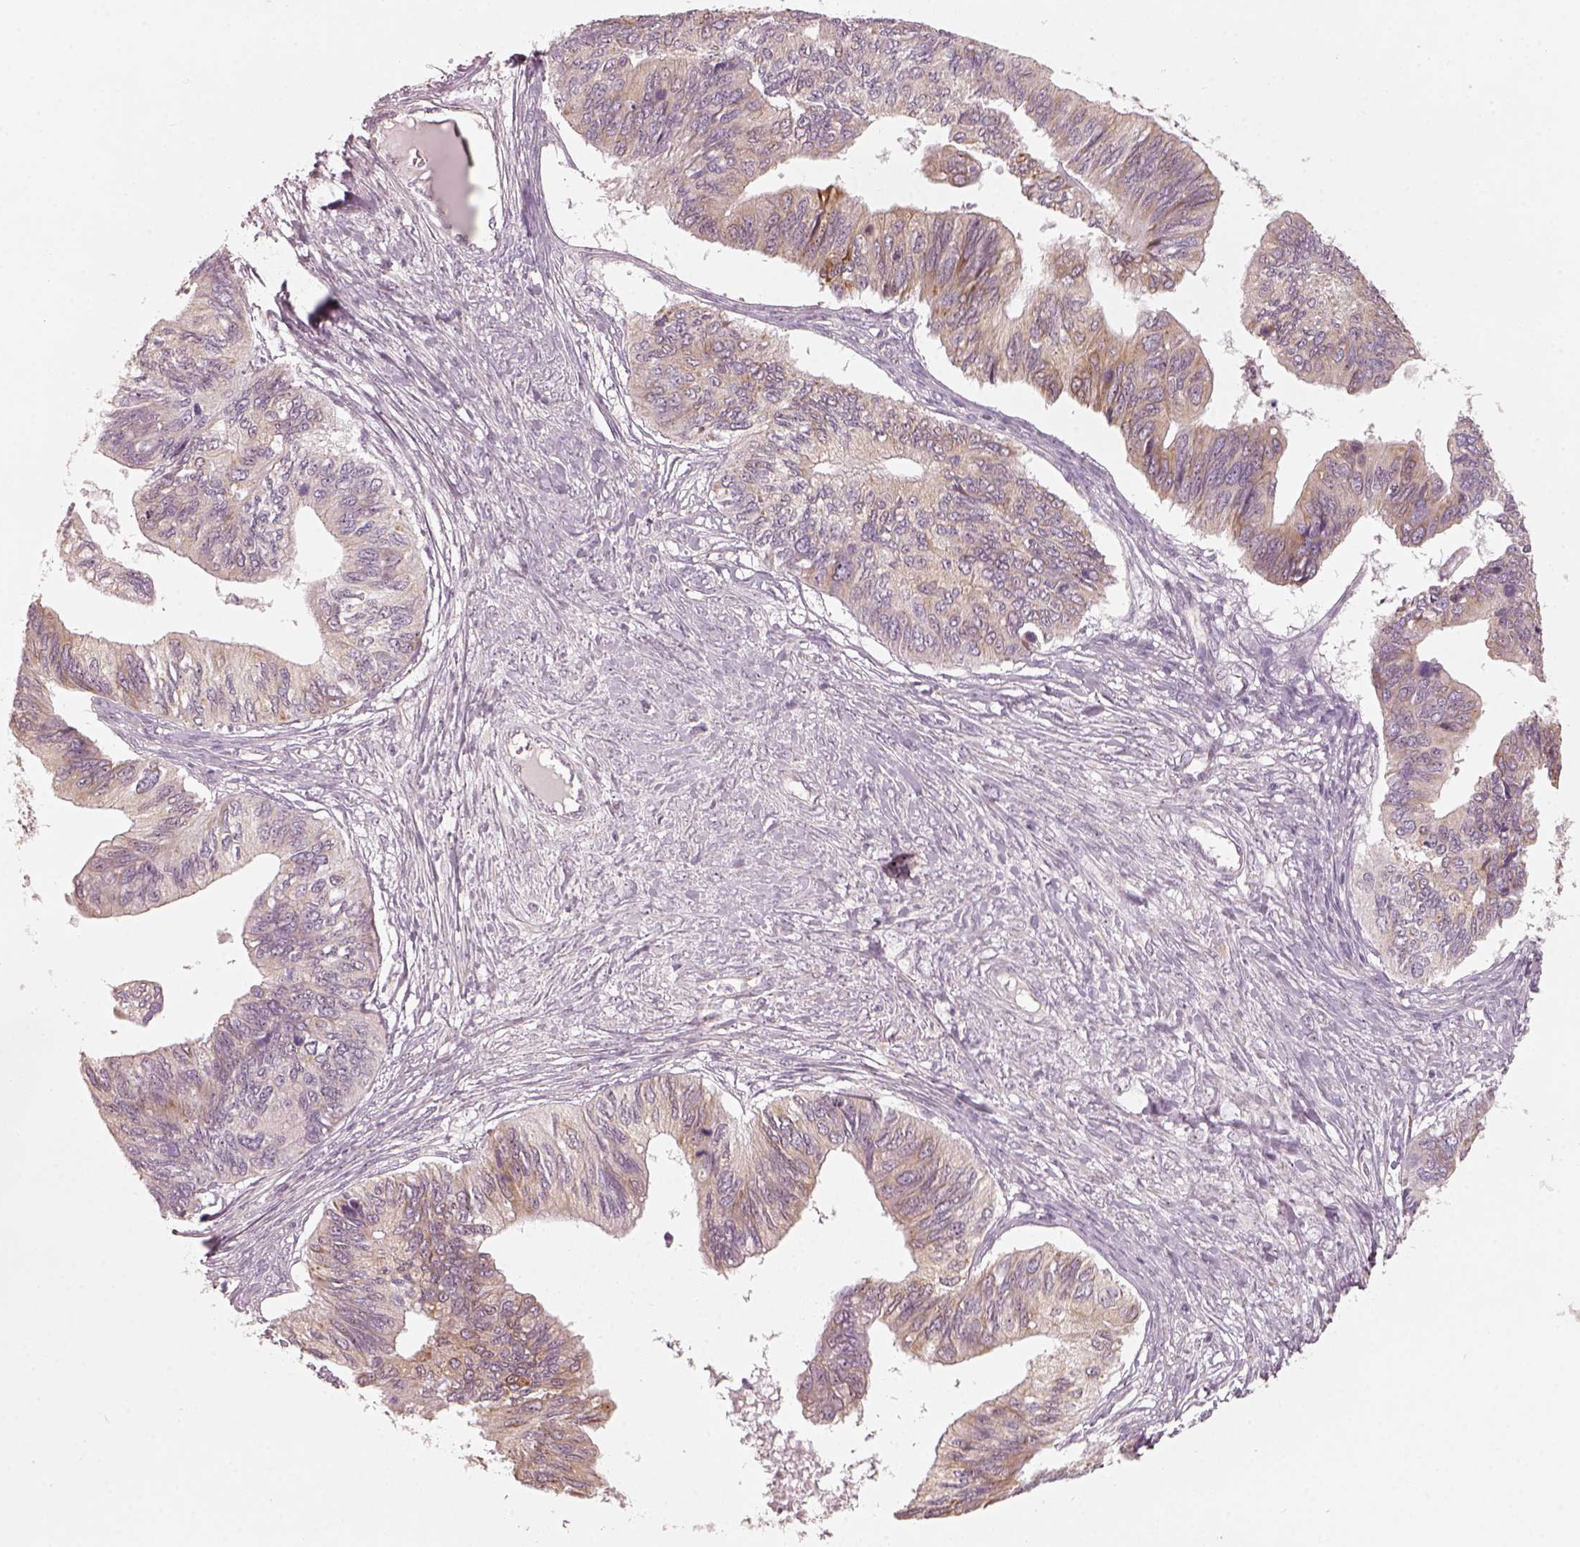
{"staining": {"intensity": "weak", "quantity": ">75%", "location": "cytoplasmic/membranous"}, "tissue": "ovarian cancer", "cell_type": "Tumor cells", "image_type": "cancer", "snomed": [{"axis": "morphology", "description": "Cystadenocarcinoma, mucinous, NOS"}, {"axis": "topography", "description": "Ovary"}], "caption": "Mucinous cystadenocarcinoma (ovarian) tissue displays weak cytoplasmic/membranous staining in approximately >75% of tumor cells, visualized by immunohistochemistry. The staining was performed using DAB (3,3'-diaminobenzidine) to visualize the protein expression in brown, while the nuclei were stained in blue with hematoxylin (Magnification: 20x).", "gene": "CDS1", "patient": {"sex": "female", "age": 76}}